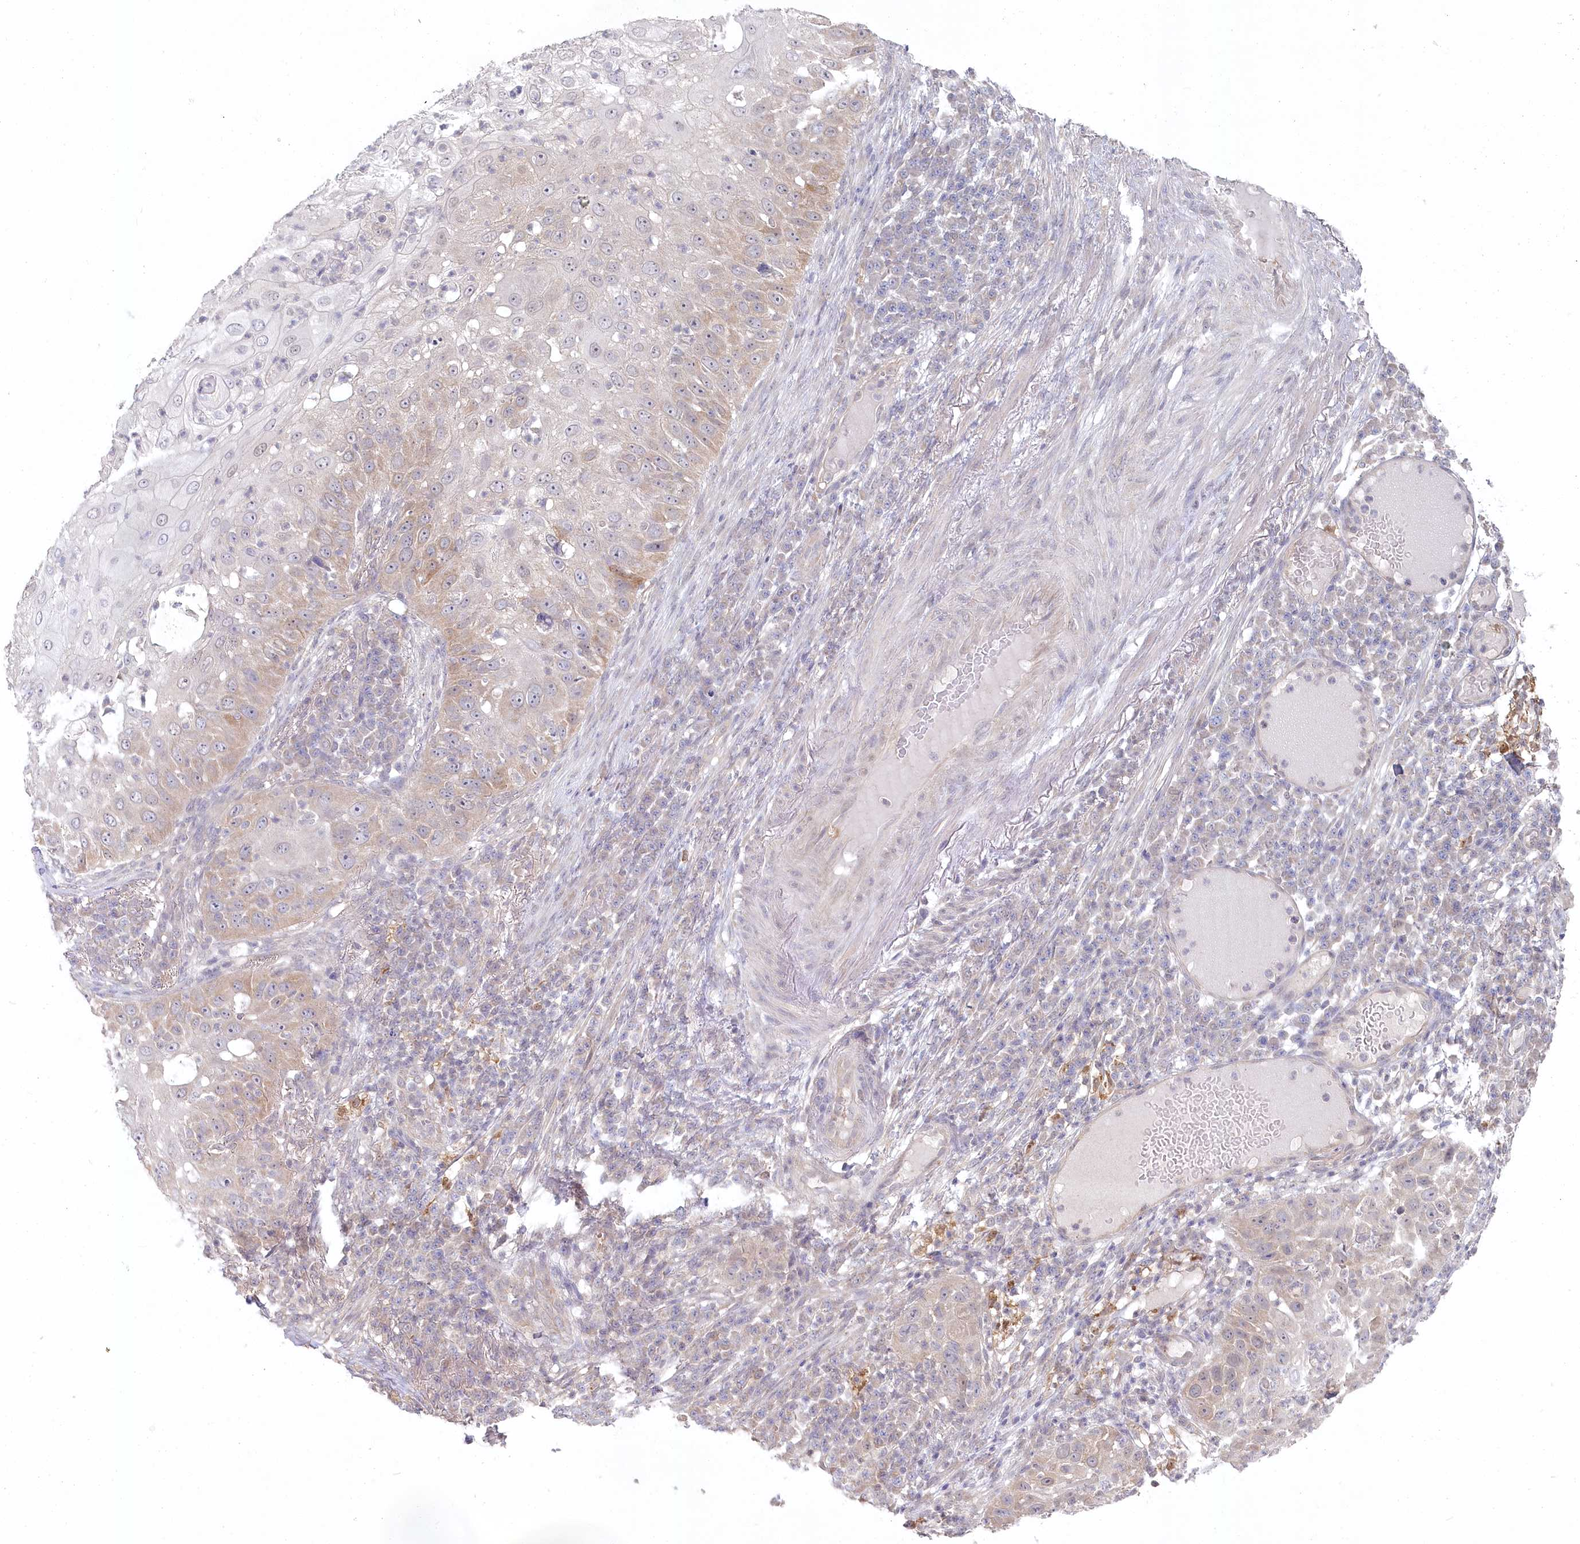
{"staining": {"intensity": "negative", "quantity": "none", "location": "none"}, "tissue": "skin cancer", "cell_type": "Tumor cells", "image_type": "cancer", "snomed": [{"axis": "morphology", "description": "Squamous cell carcinoma, NOS"}, {"axis": "topography", "description": "Skin"}], "caption": "Micrograph shows no protein staining in tumor cells of skin cancer tissue.", "gene": "AAMDC", "patient": {"sex": "female", "age": 44}}